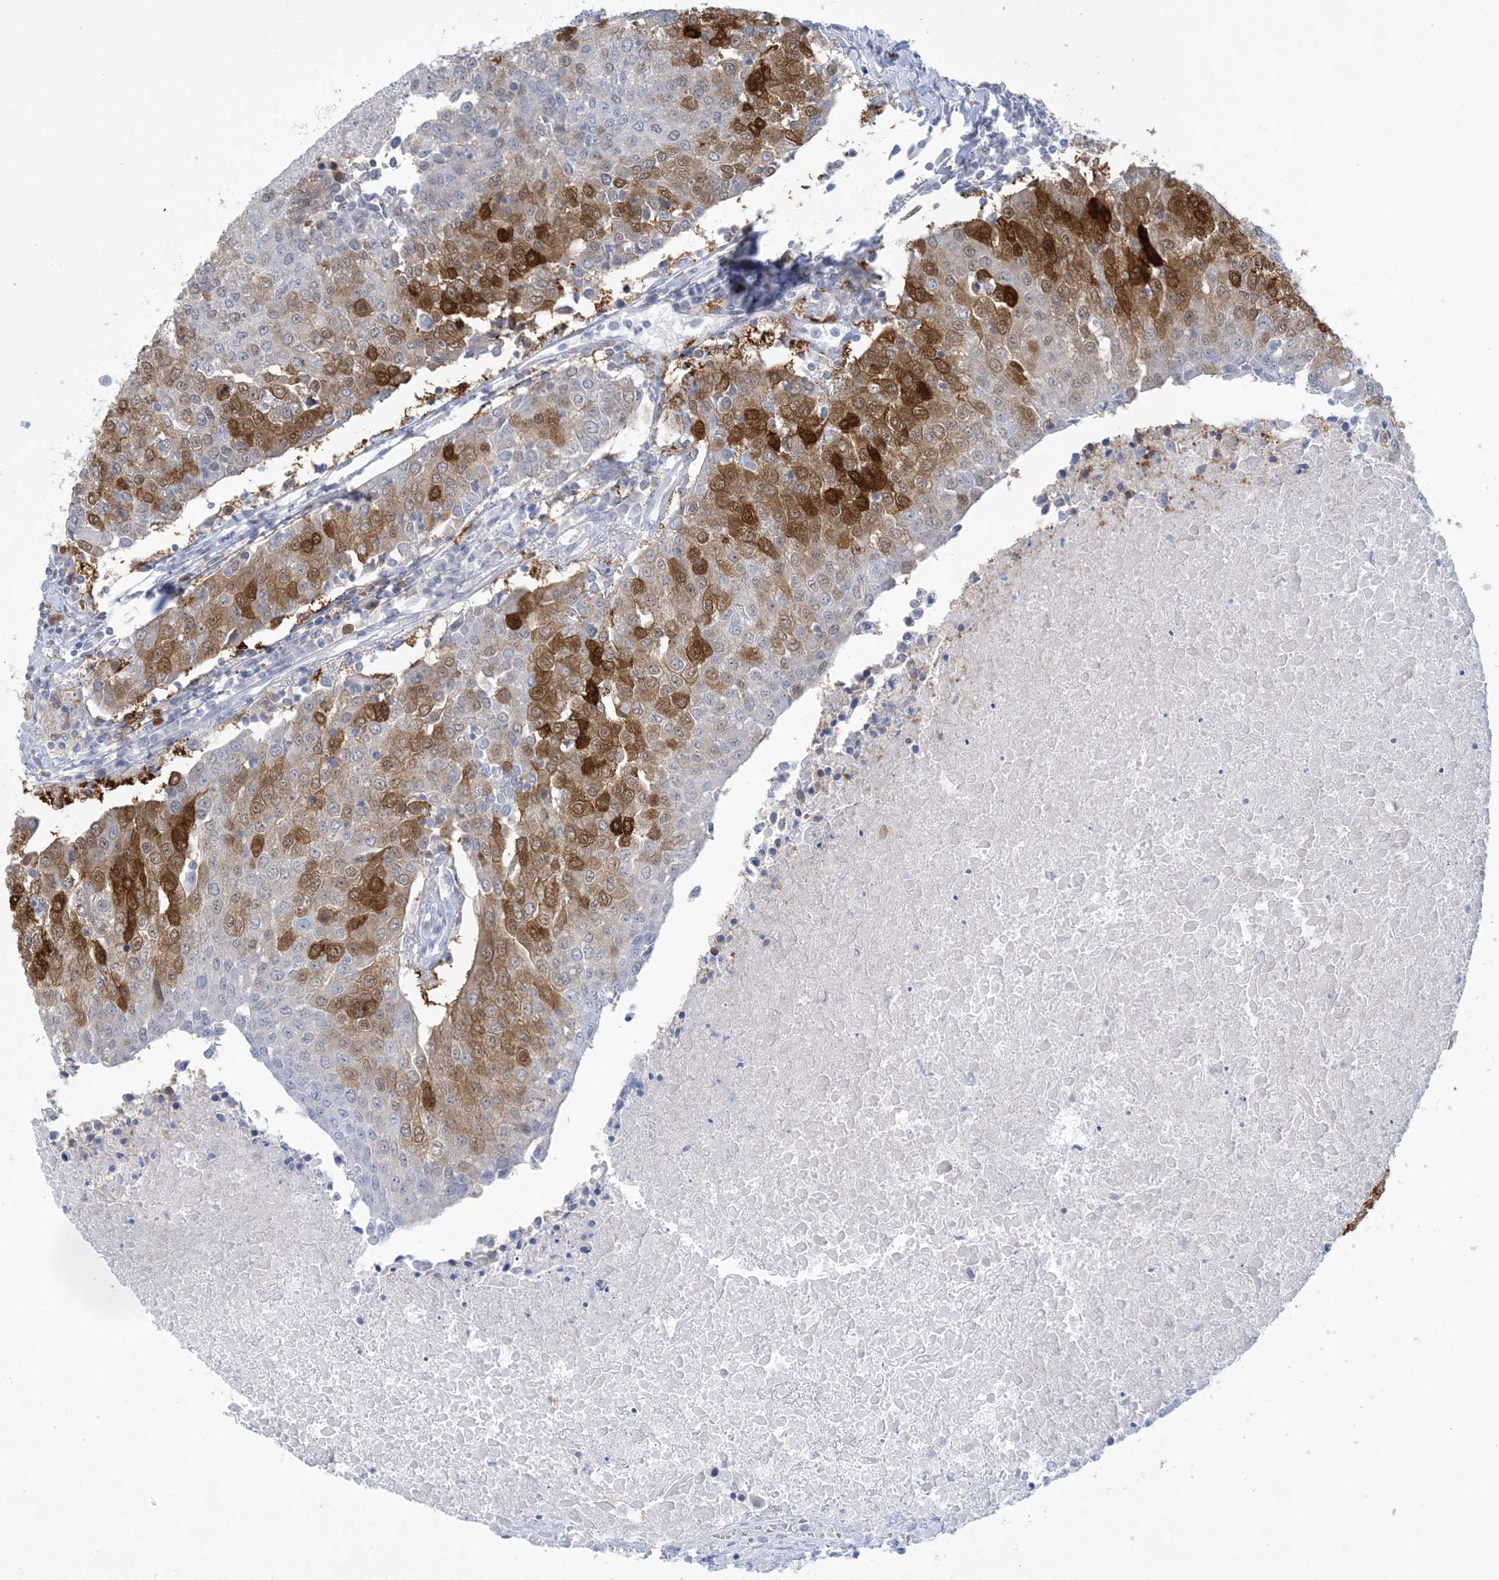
{"staining": {"intensity": "strong", "quantity": "25%-75%", "location": "cytoplasmic/membranous,nuclear"}, "tissue": "urothelial cancer", "cell_type": "Tumor cells", "image_type": "cancer", "snomed": [{"axis": "morphology", "description": "Urothelial carcinoma, High grade"}, {"axis": "topography", "description": "Urinary bladder"}], "caption": "Immunohistochemistry histopathology image of human urothelial cancer stained for a protein (brown), which exhibits high levels of strong cytoplasmic/membranous and nuclear expression in approximately 25%-75% of tumor cells.", "gene": "HMGCS1", "patient": {"sex": "female", "age": 85}}